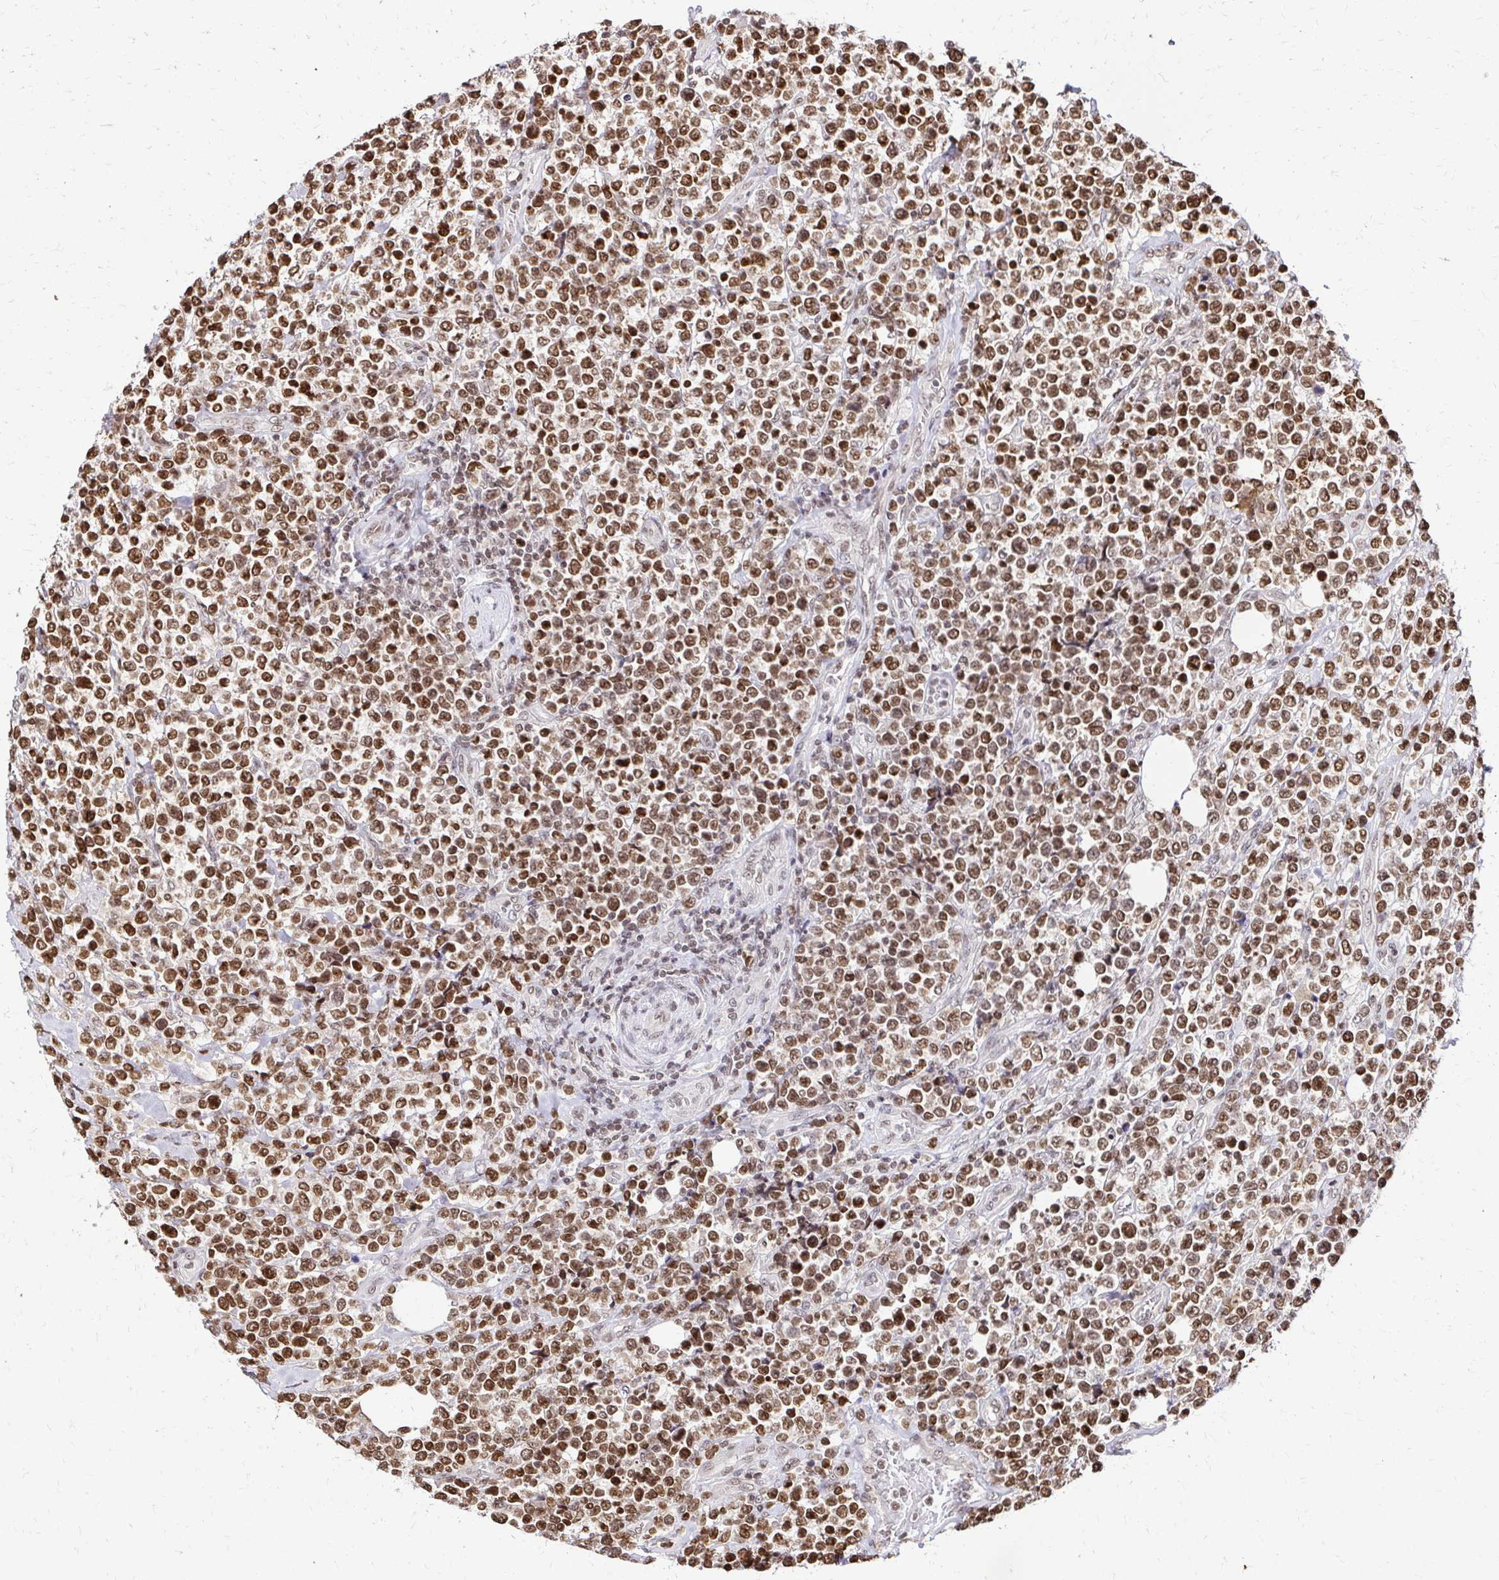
{"staining": {"intensity": "moderate", "quantity": ">75%", "location": "nuclear"}, "tissue": "lymphoma", "cell_type": "Tumor cells", "image_type": "cancer", "snomed": [{"axis": "morphology", "description": "Malignant lymphoma, non-Hodgkin's type, High grade"}, {"axis": "topography", "description": "Soft tissue"}], "caption": "High-magnification brightfield microscopy of lymphoma stained with DAB (brown) and counterstained with hematoxylin (blue). tumor cells exhibit moderate nuclear staining is identified in approximately>75% of cells.", "gene": "GLYR1", "patient": {"sex": "female", "age": 56}}